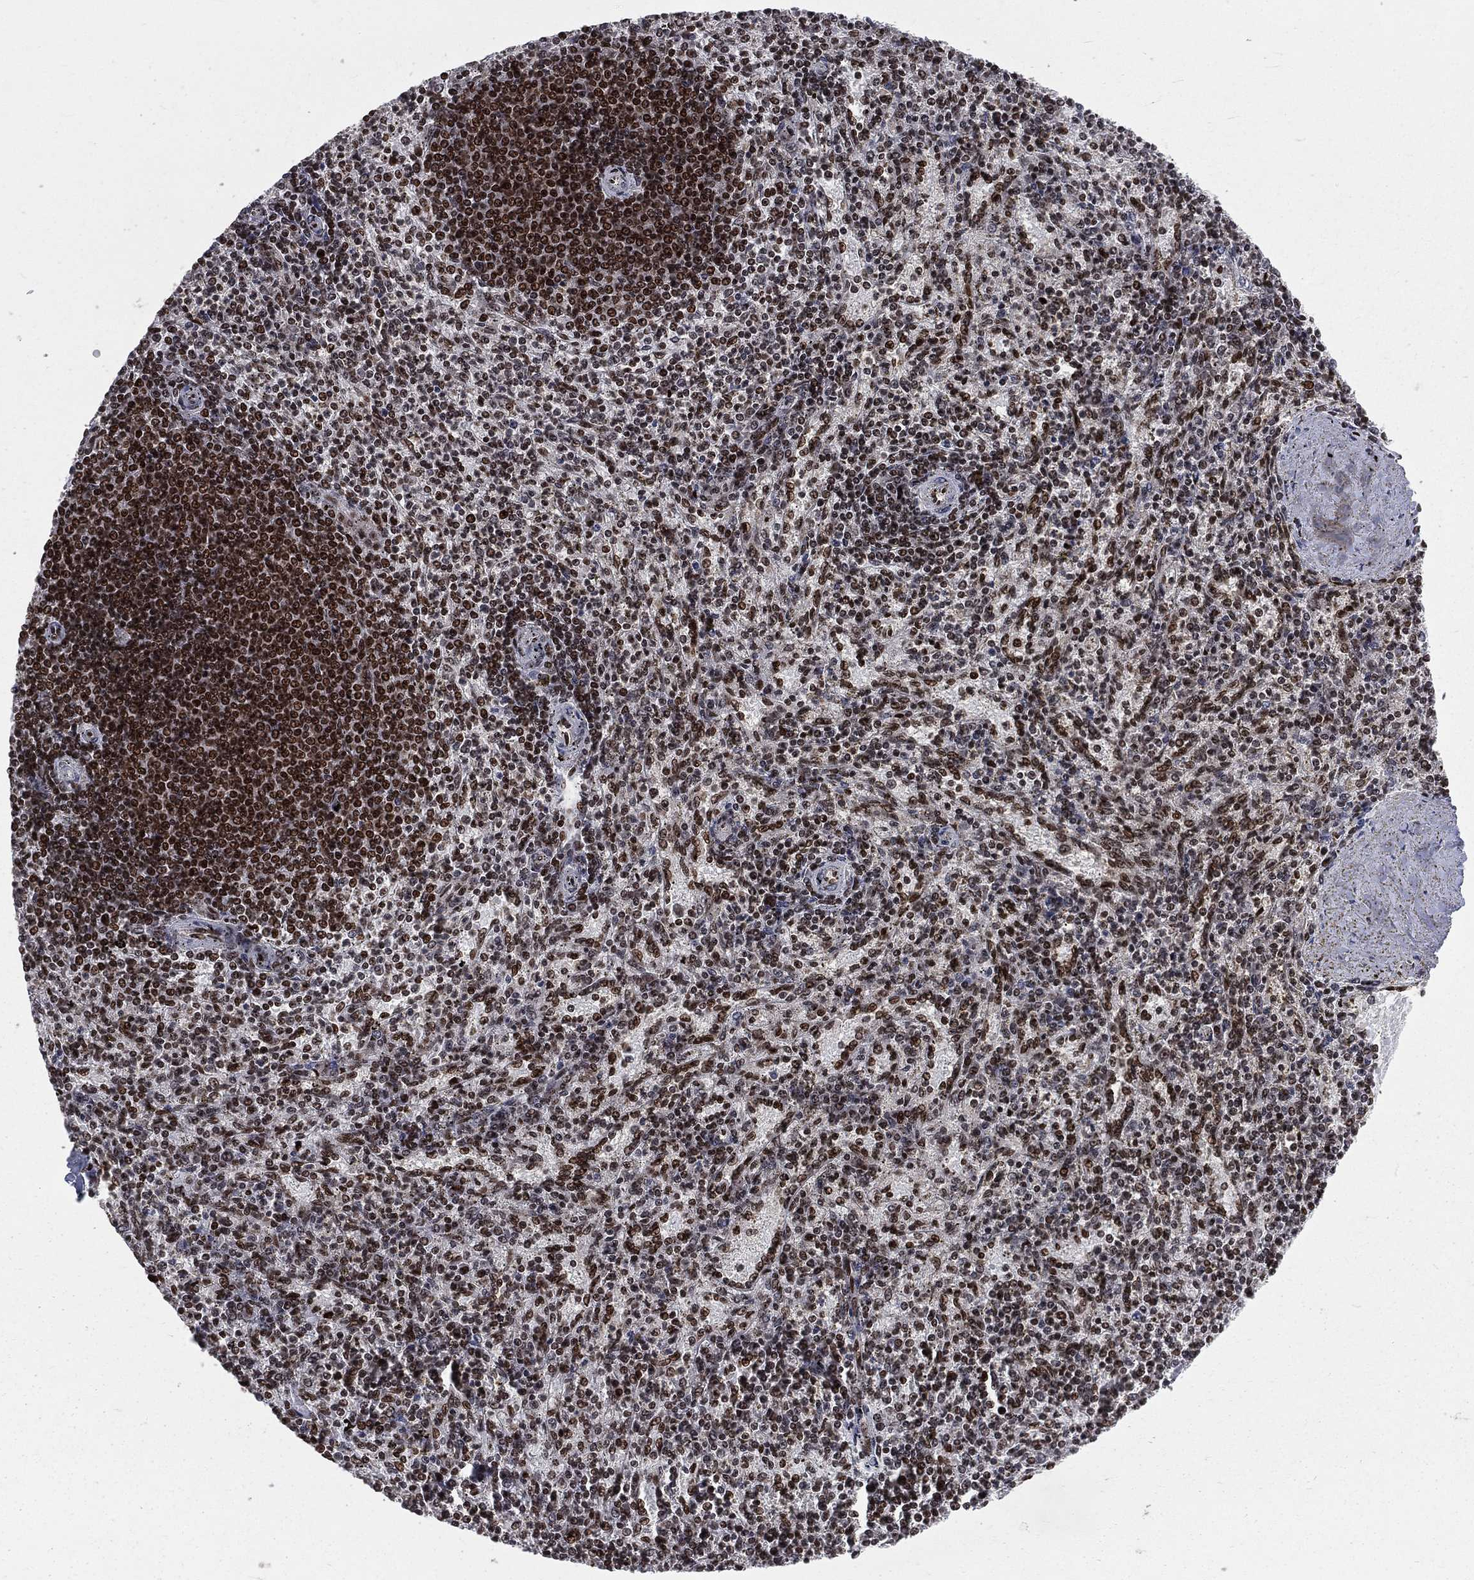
{"staining": {"intensity": "strong", "quantity": ">75%", "location": "nuclear"}, "tissue": "spleen", "cell_type": "Cells in red pulp", "image_type": "normal", "snomed": [{"axis": "morphology", "description": "Normal tissue, NOS"}, {"axis": "topography", "description": "Spleen"}], "caption": "Normal spleen demonstrates strong nuclear positivity in approximately >75% of cells in red pulp, visualized by immunohistochemistry.", "gene": "POLB", "patient": {"sex": "female", "age": 37}}